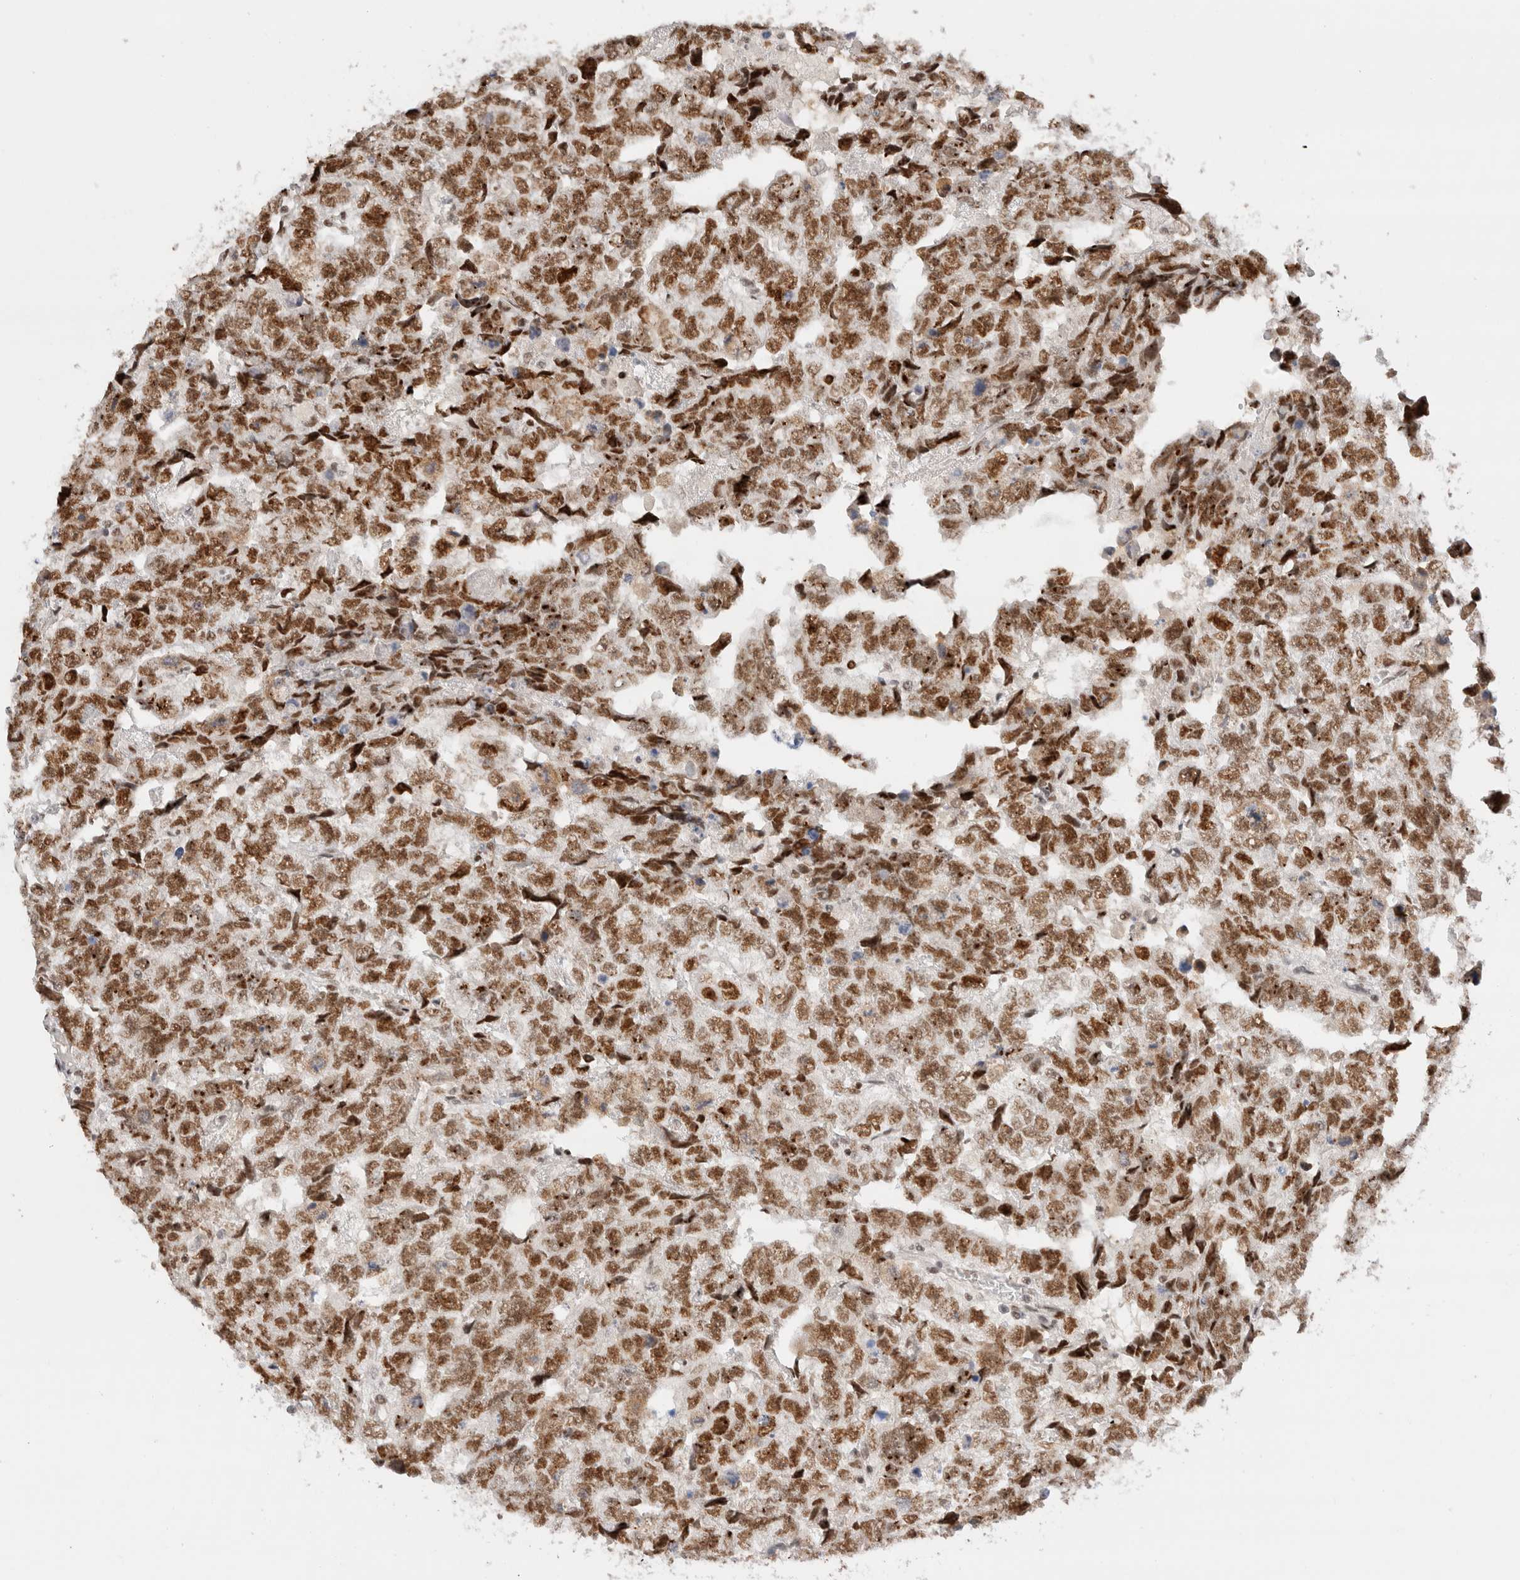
{"staining": {"intensity": "moderate", "quantity": ">75%", "location": "nuclear"}, "tissue": "testis cancer", "cell_type": "Tumor cells", "image_type": "cancer", "snomed": [{"axis": "morphology", "description": "Carcinoma, Embryonal, NOS"}, {"axis": "topography", "description": "Testis"}], "caption": "Immunohistochemistry histopathology image of neoplastic tissue: human testis embryonal carcinoma stained using immunohistochemistry reveals medium levels of moderate protein expression localized specifically in the nuclear of tumor cells, appearing as a nuclear brown color.", "gene": "ZNF282", "patient": {"sex": "male", "age": 36}}